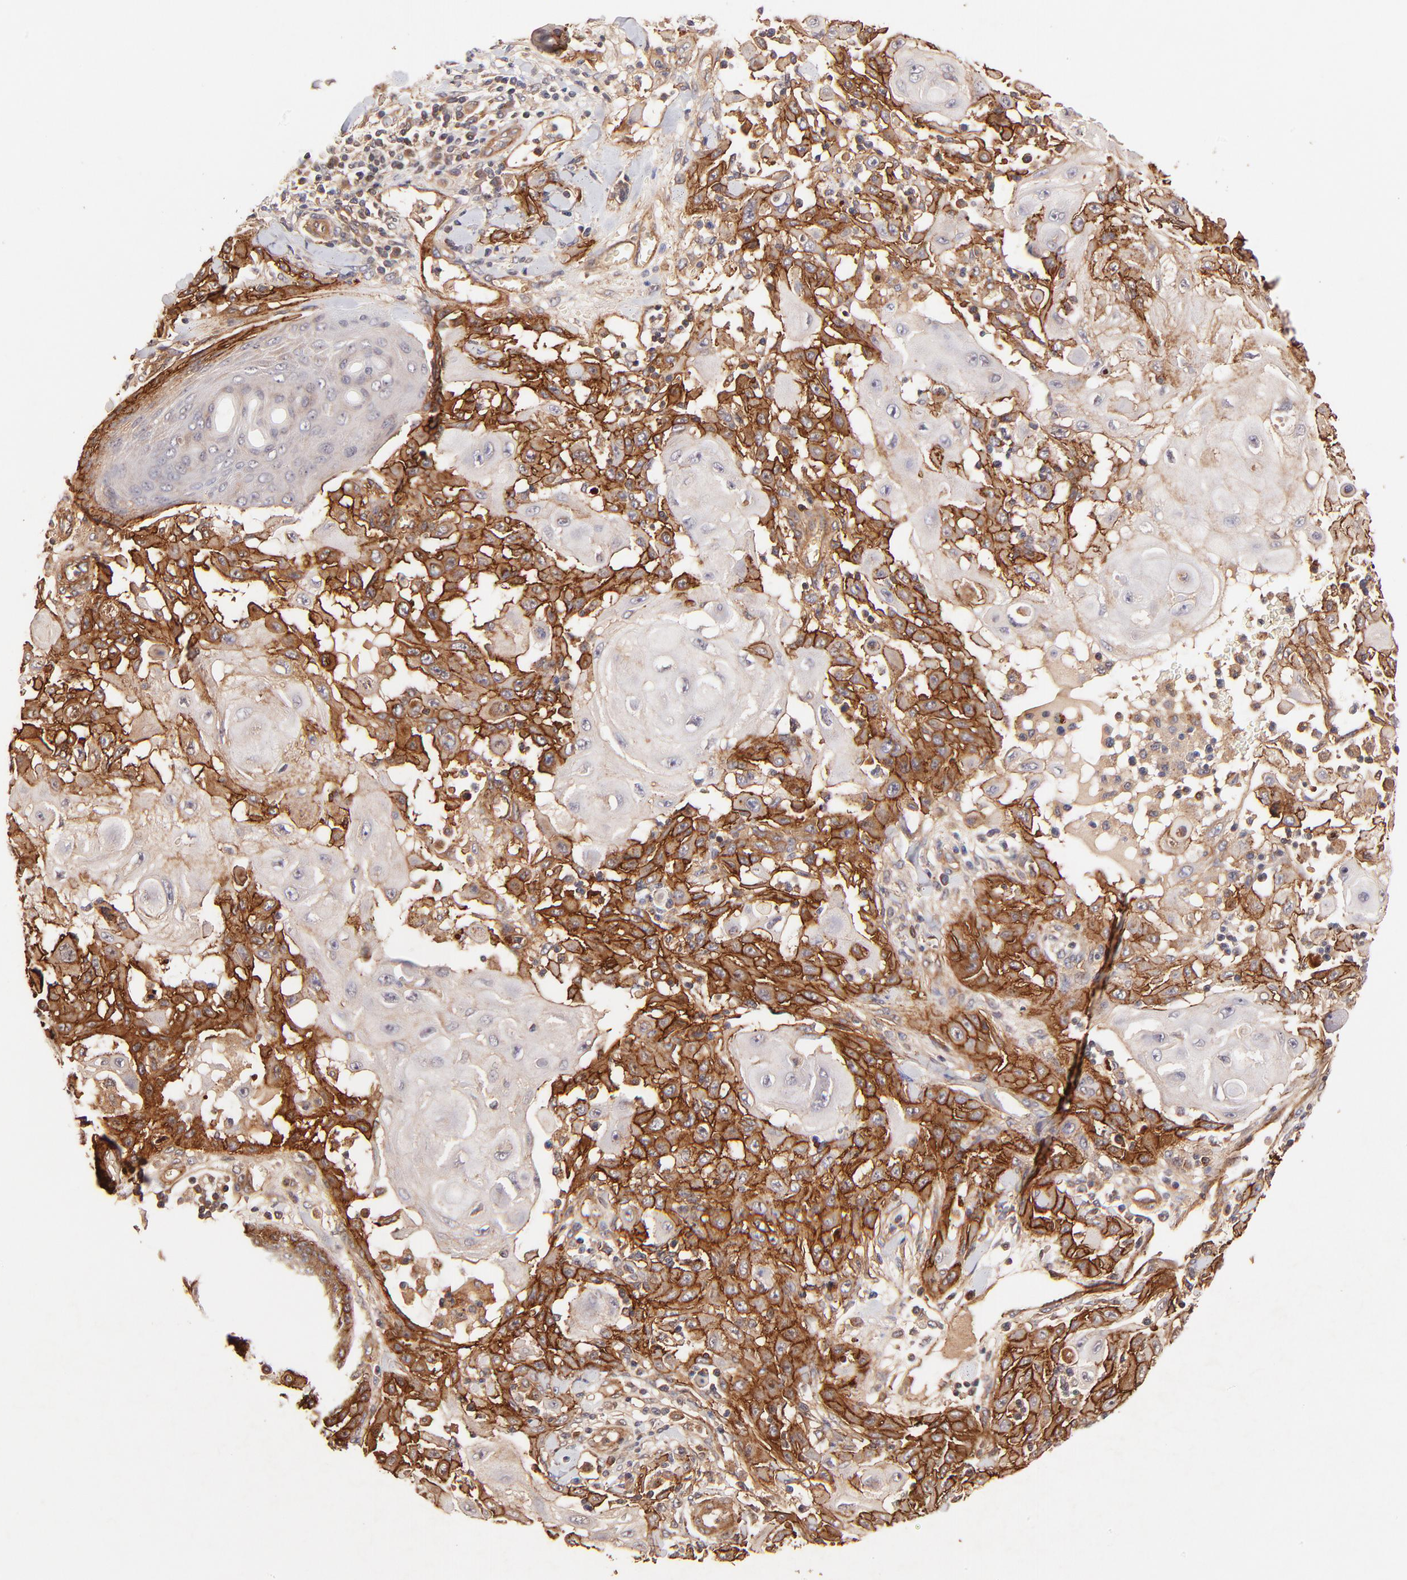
{"staining": {"intensity": "strong", "quantity": ">75%", "location": "cytoplasmic/membranous"}, "tissue": "skin cancer", "cell_type": "Tumor cells", "image_type": "cancer", "snomed": [{"axis": "morphology", "description": "Squamous cell carcinoma, NOS"}, {"axis": "topography", "description": "Skin"}], "caption": "Strong cytoplasmic/membranous protein positivity is seen in about >75% of tumor cells in skin squamous cell carcinoma.", "gene": "ITGB1", "patient": {"sex": "male", "age": 24}}